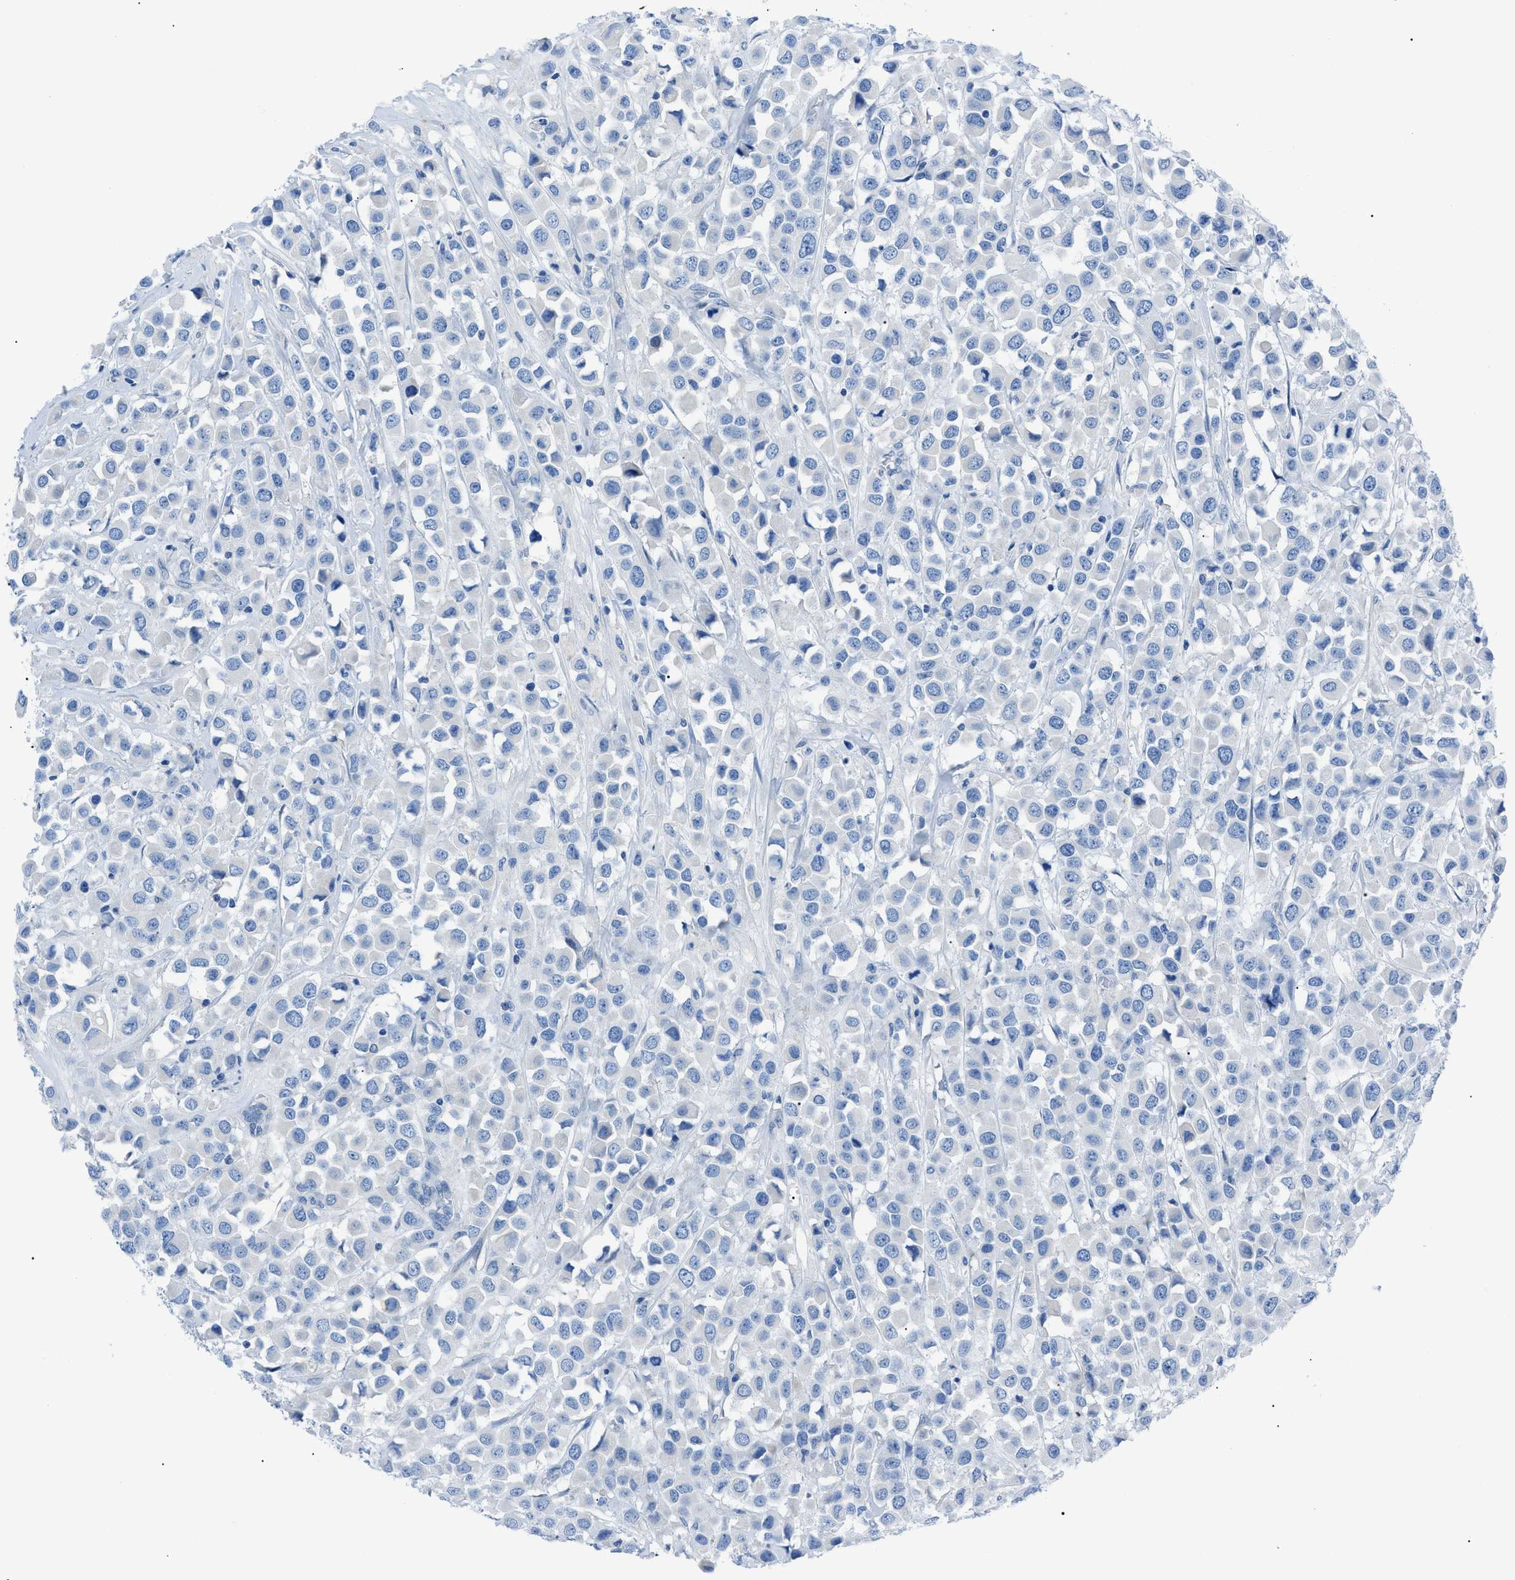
{"staining": {"intensity": "negative", "quantity": "none", "location": "none"}, "tissue": "breast cancer", "cell_type": "Tumor cells", "image_type": "cancer", "snomed": [{"axis": "morphology", "description": "Duct carcinoma"}, {"axis": "topography", "description": "Breast"}], "caption": "IHC histopathology image of invasive ductal carcinoma (breast) stained for a protein (brown), which reveals no expression in tumor cells.", "gene": "ZDHHC24", "patient": {"sex": "female", "age": 61}}